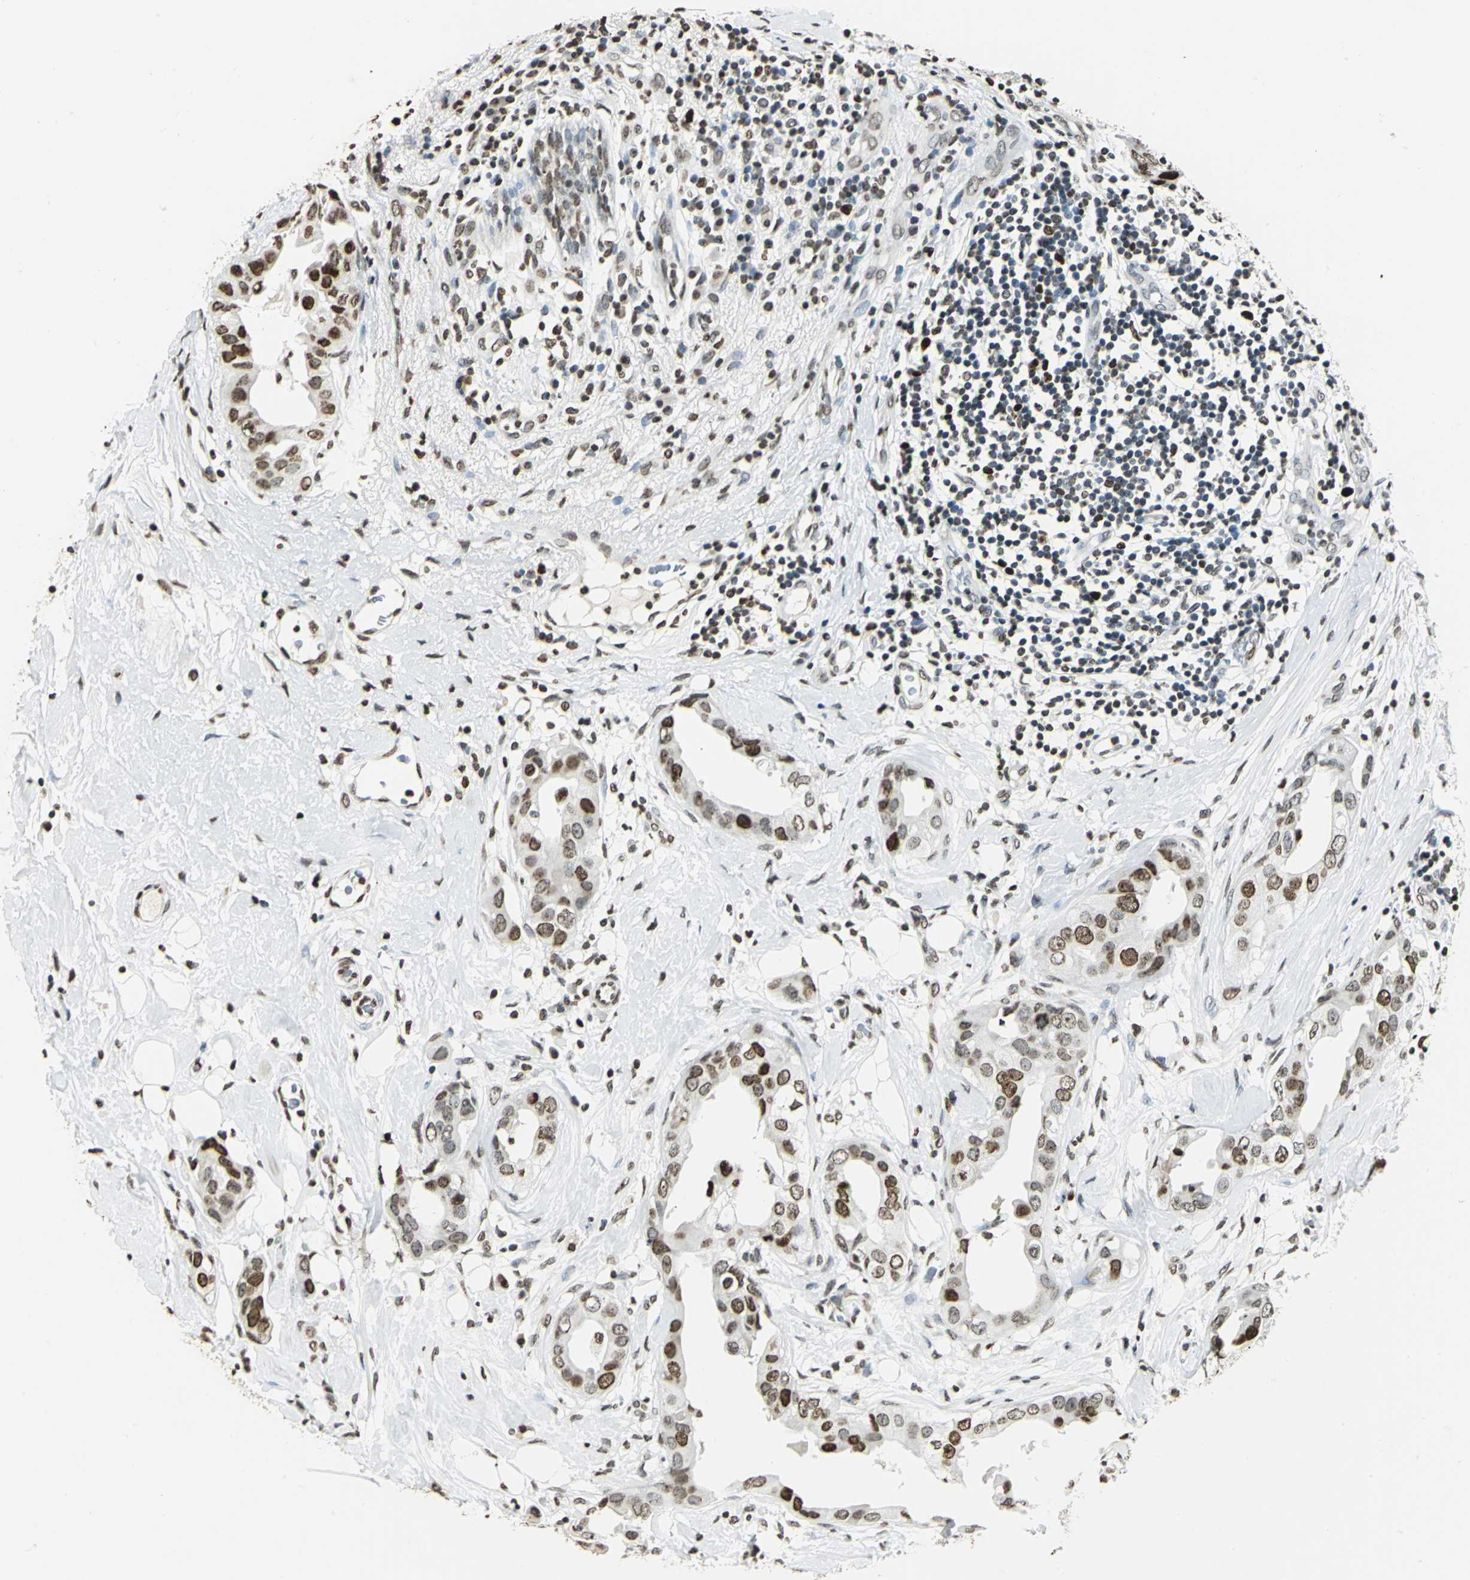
{"staining": {"intensity": "strong", "quantity": ">75%", "location": "nuclear"}, "tissue": "breast cancer", "cell_type": "Tumor cells", "image_type": "cancer", "snomed": [{"axis": "morphology", "description": "Duct carcinoma"}, {"axis": "topography", "description": "Breast"}], "caption": "Human breast cancer (invasive ductal carcinoma) stained for a protein (brown) demonstrates strong nuclear positive positivity in about >75% of tumor cells.", "gene": "MCM4", "patient": {"sex": "female", "age": 40}}